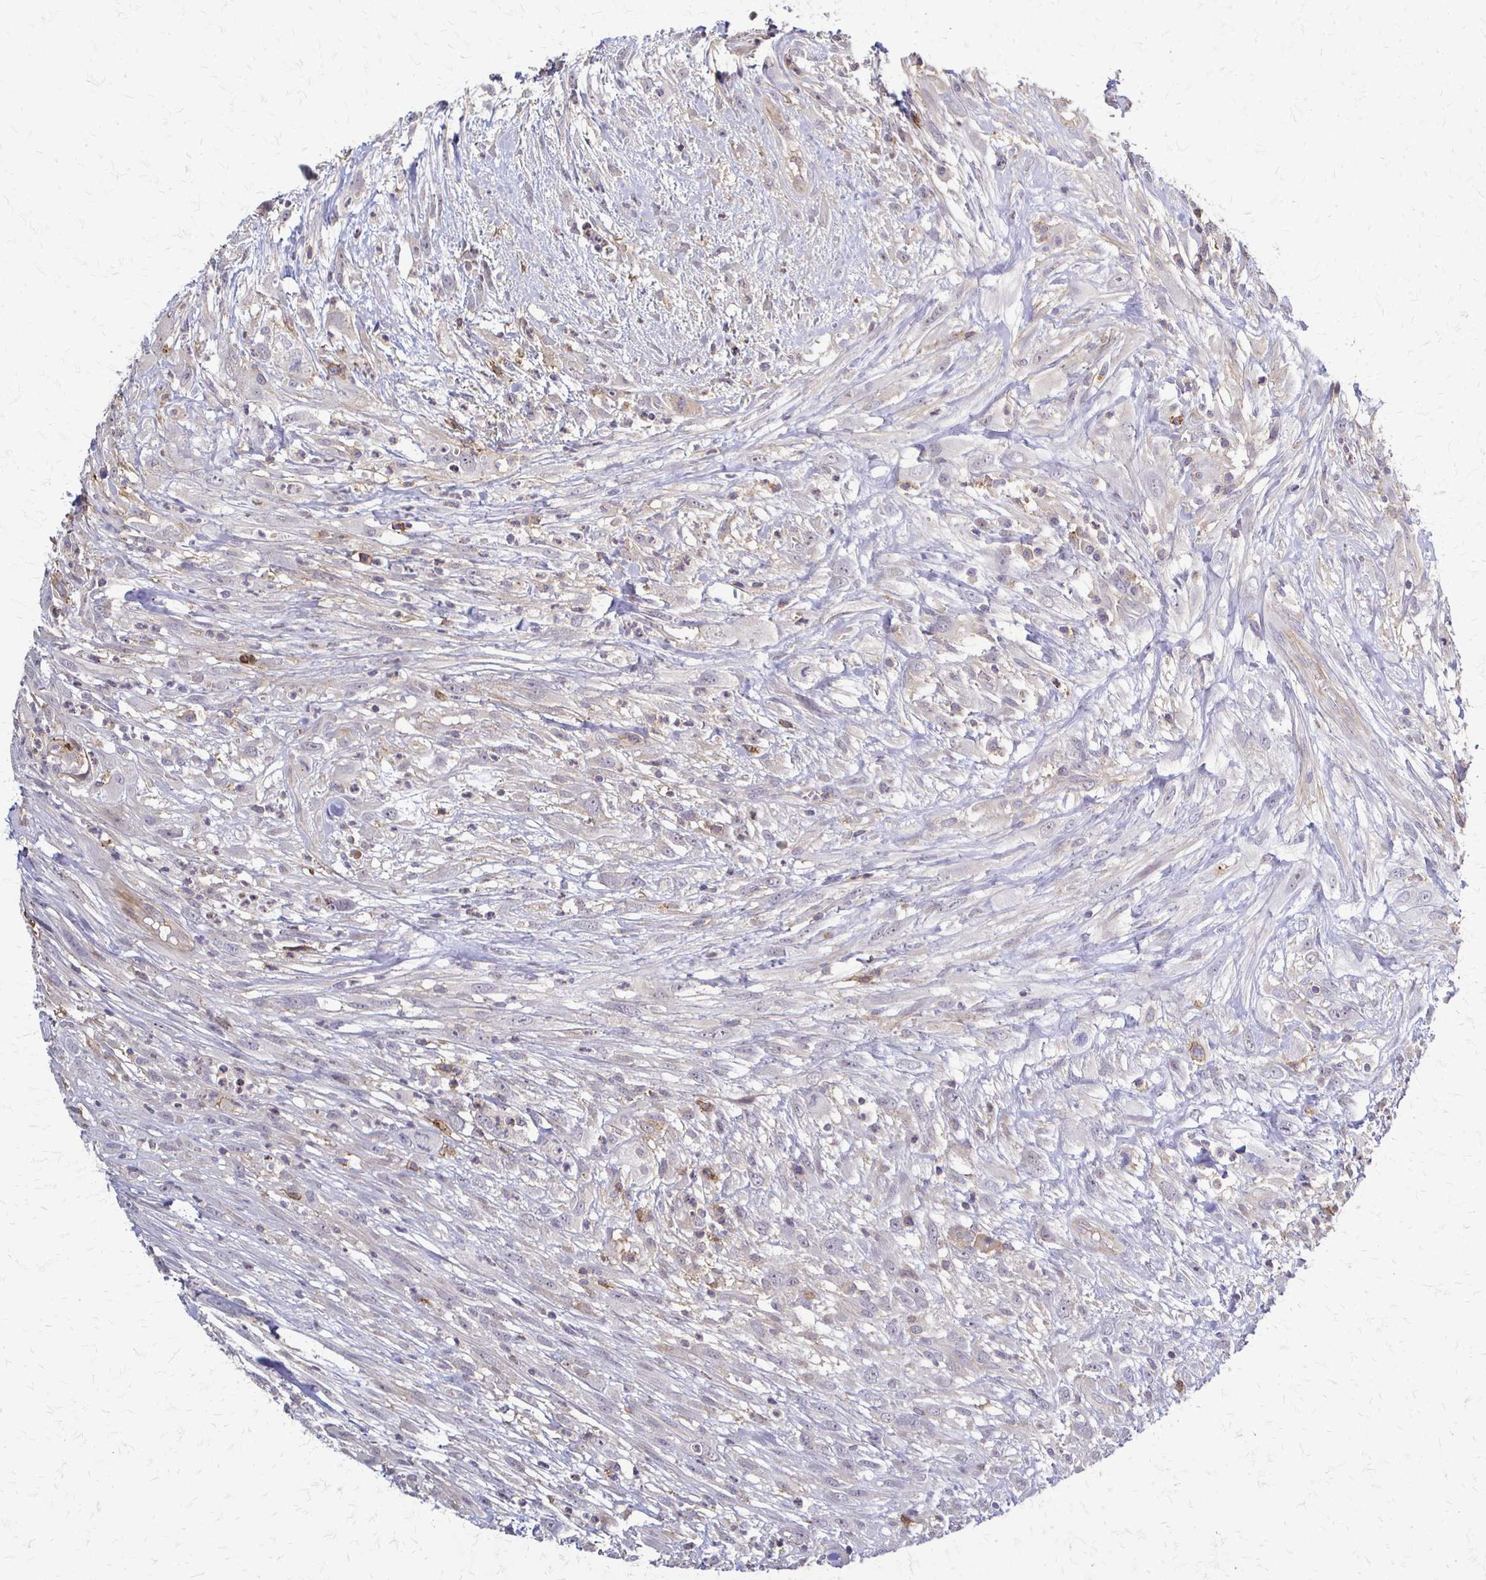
{"staining": {"intensity": "negative", "quantity": "none", "location": "none"}, "tissue": "head and neck cancer", "cell_type": "Tumor cells", "image_type": "cancer", "snomed": [{"axis": "morphology", "description": "Squamous cell carcinoma, NOS"}, {"axis": "topography", "description": "Head-Neck"}], "caption": "This histopathology image is of head and neck cancer stained with immunohistochemistry (IHC) to label a protein in brown with the nuclei are counter-stained blue. There is no positivity in tumor cells. (Immunohistochemistry, brightfield microscopy, high magnification).", "gene": "SLC9A9", "patient": {"sex": "male", "age": 65}}